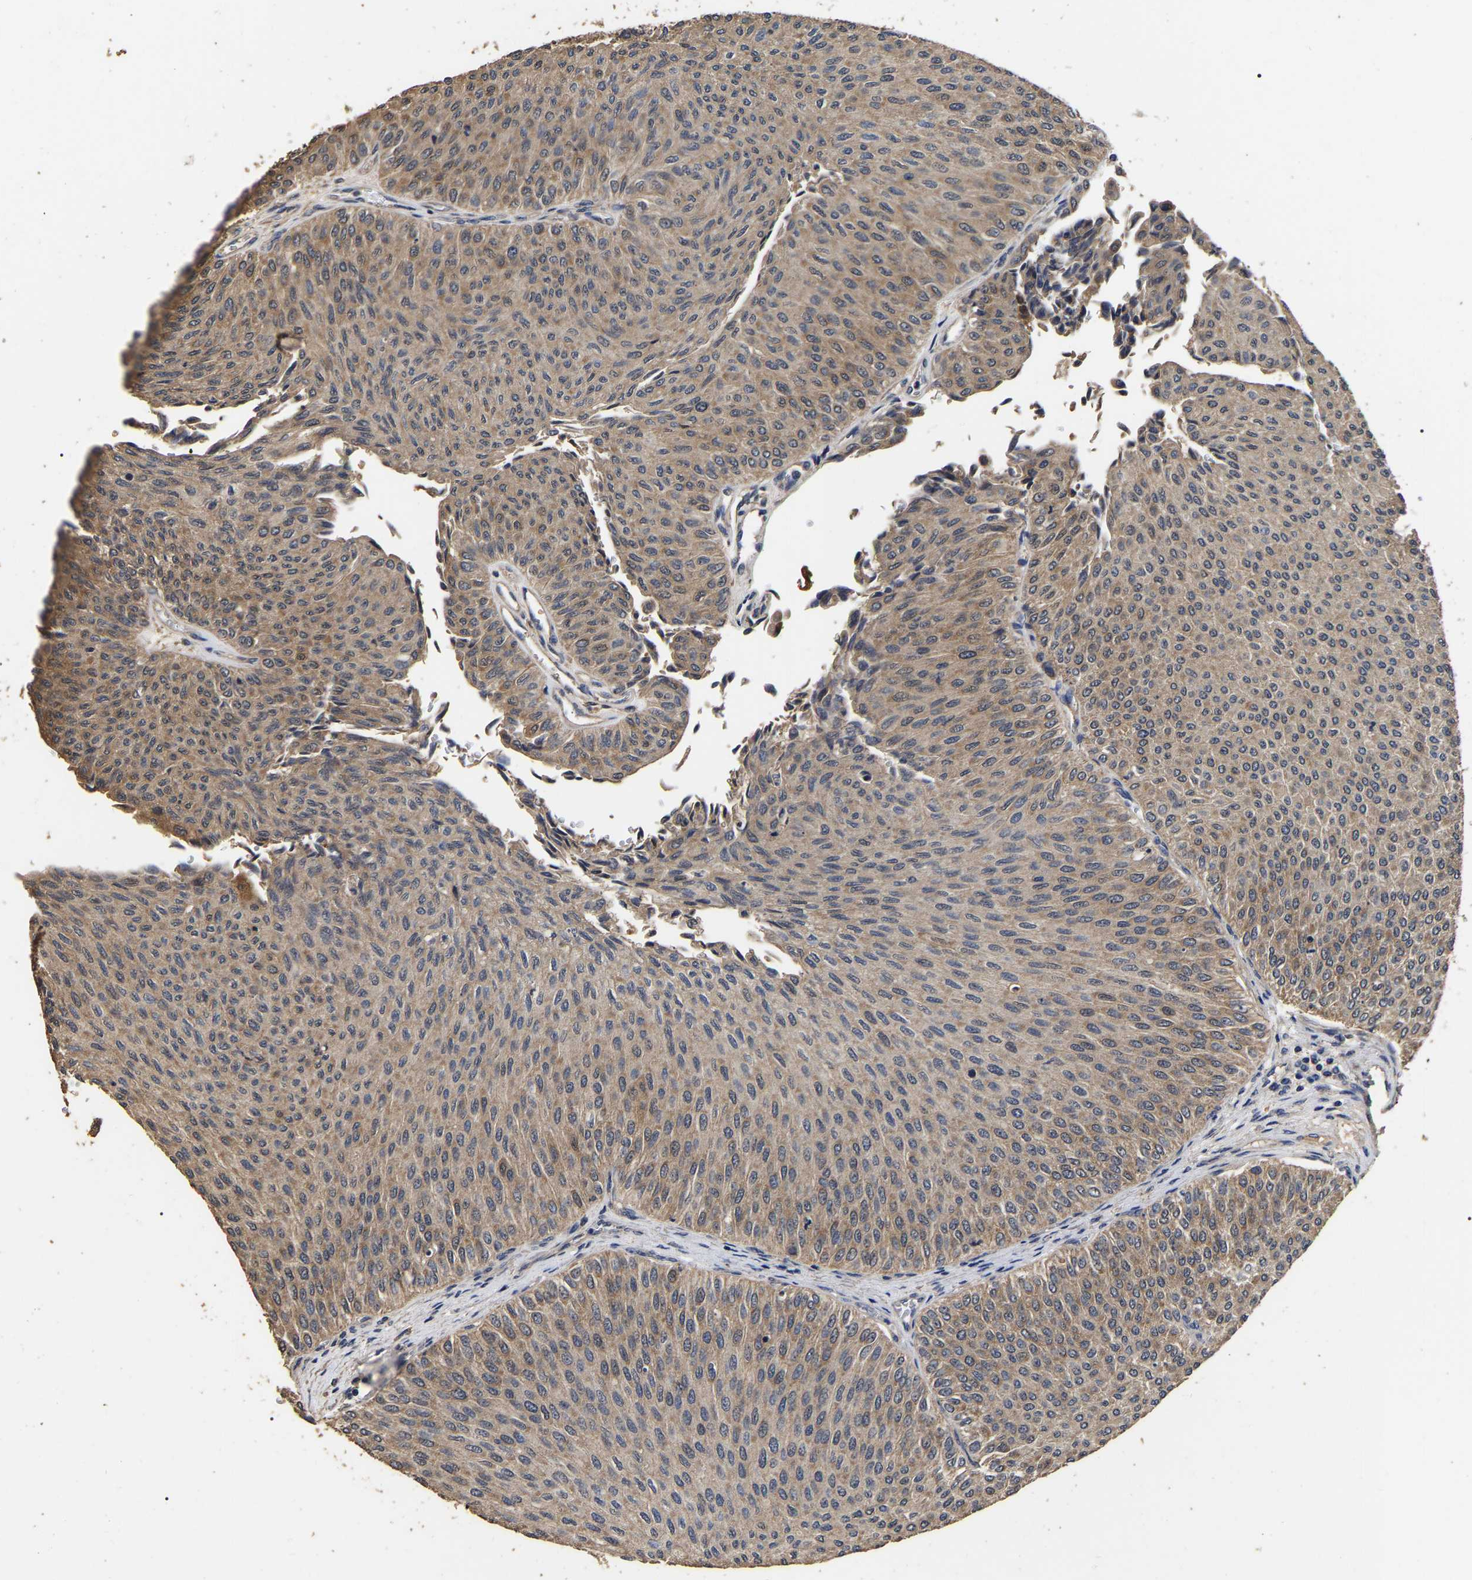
{"staining": {"intensity": "moderate", "quantity": ">75%", "location": "cytoplasmic/membranous"}, "tissue": "urothelial cancer", "cell_type": "Tumor cells", "image_type": "cancer", "snomed": [{"axis": "morphology", "description": "Urothelial carcinoma, Low grade"}, {"axis": "topography", "description": "Urinary bladder"}], "caption": "A photomicrograph showing moderate cytoplasmic/membranous positivity in approximately >75% of tumor cells in low-grade urothelial carcinoma, as visualized by brown immunohistochemical staining.", "gene": "STK32C", "patient": {"sex": "male", "age": 78}}